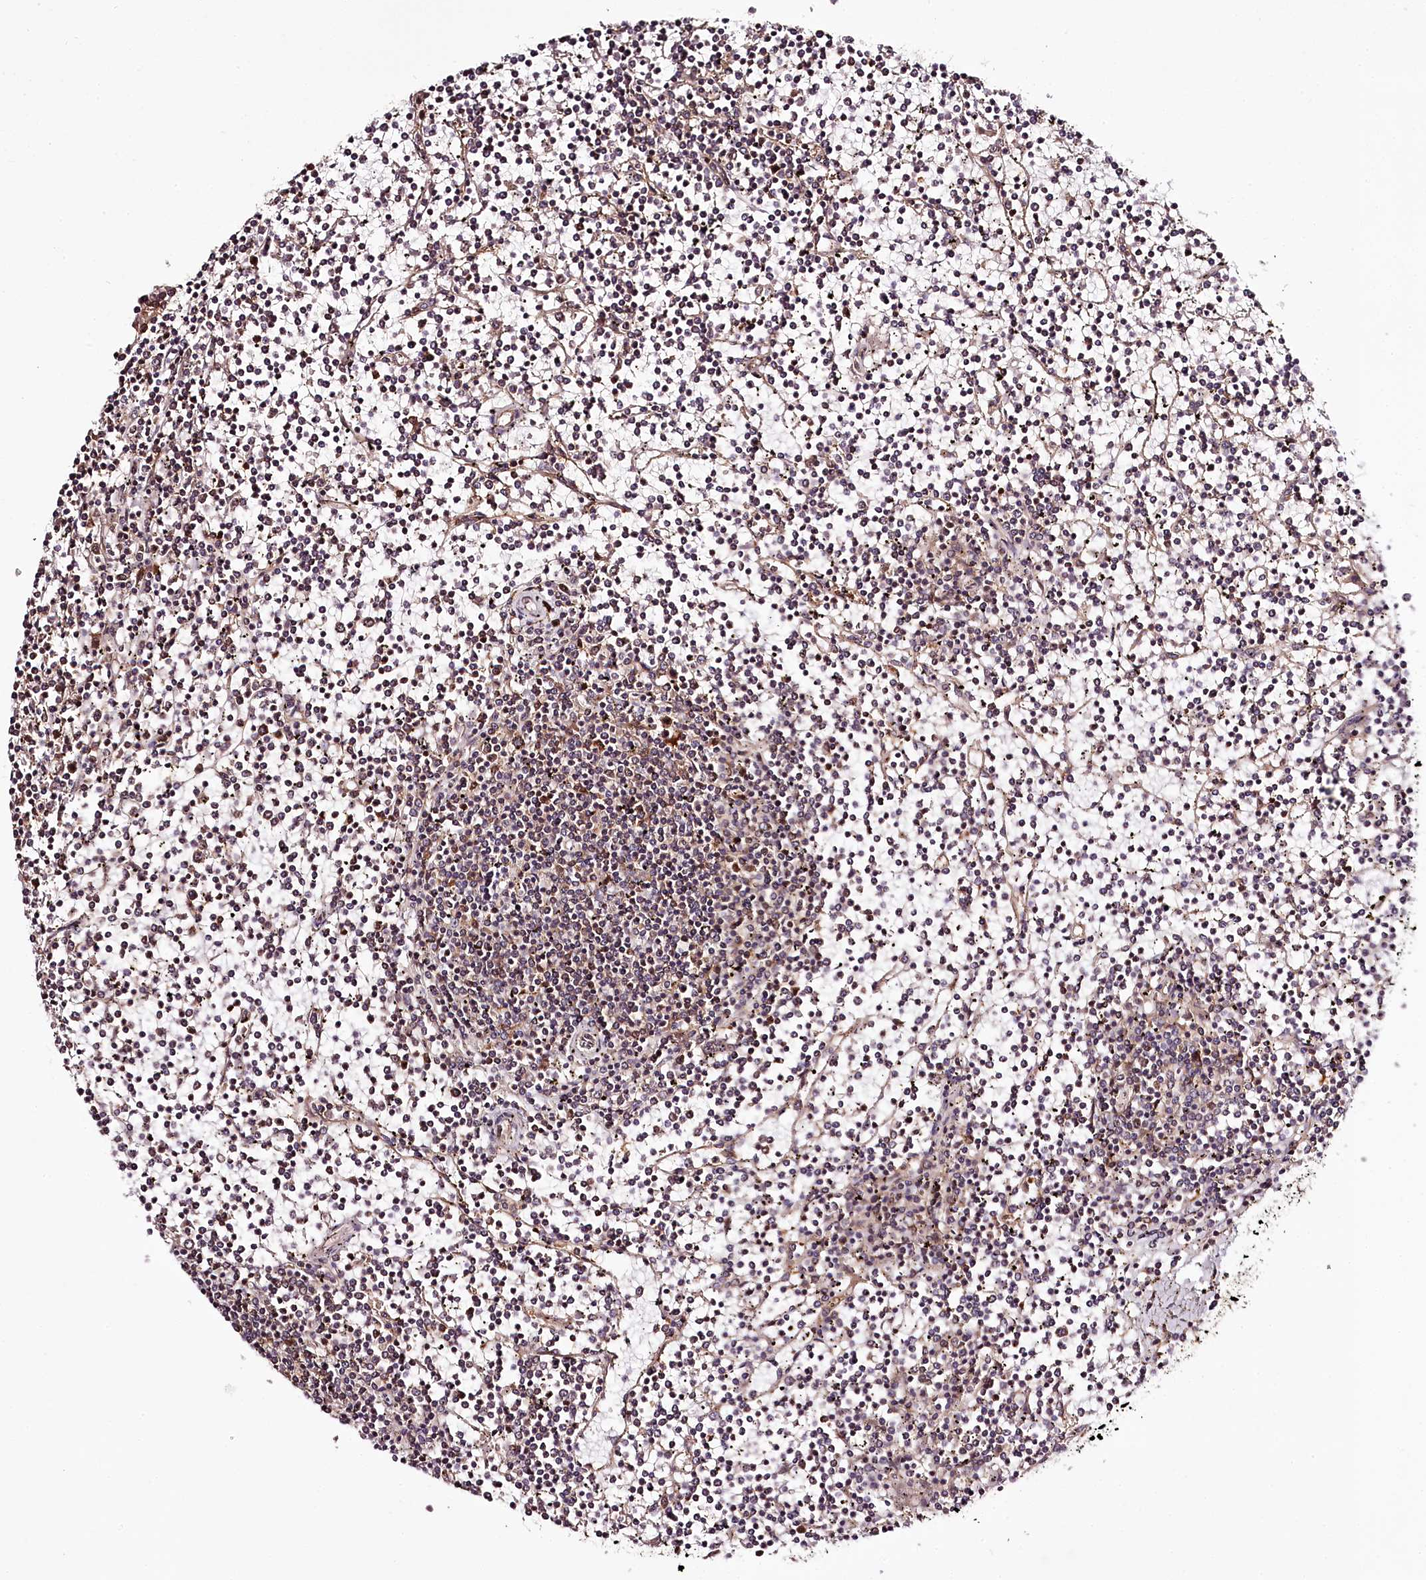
{"staining": {"intensity": "weak", "quantity": "<25%", "location": "cytoplasmic/membranous"}, "tissue": "lymphoma", "cell_type": "Tumor cells", "image_type": "cancer", "snomed": [{"axis": "morphology", "description": "Malignant lymphoma, non-Hodgkin's type, Low grade"}, {"axis": "topography", "description": "Spleen"}], "caption": "Tumor cells show no significant expression in lymphoma.", "gene": "TARS1", "patient": {"sex": "female", "age": 19}}